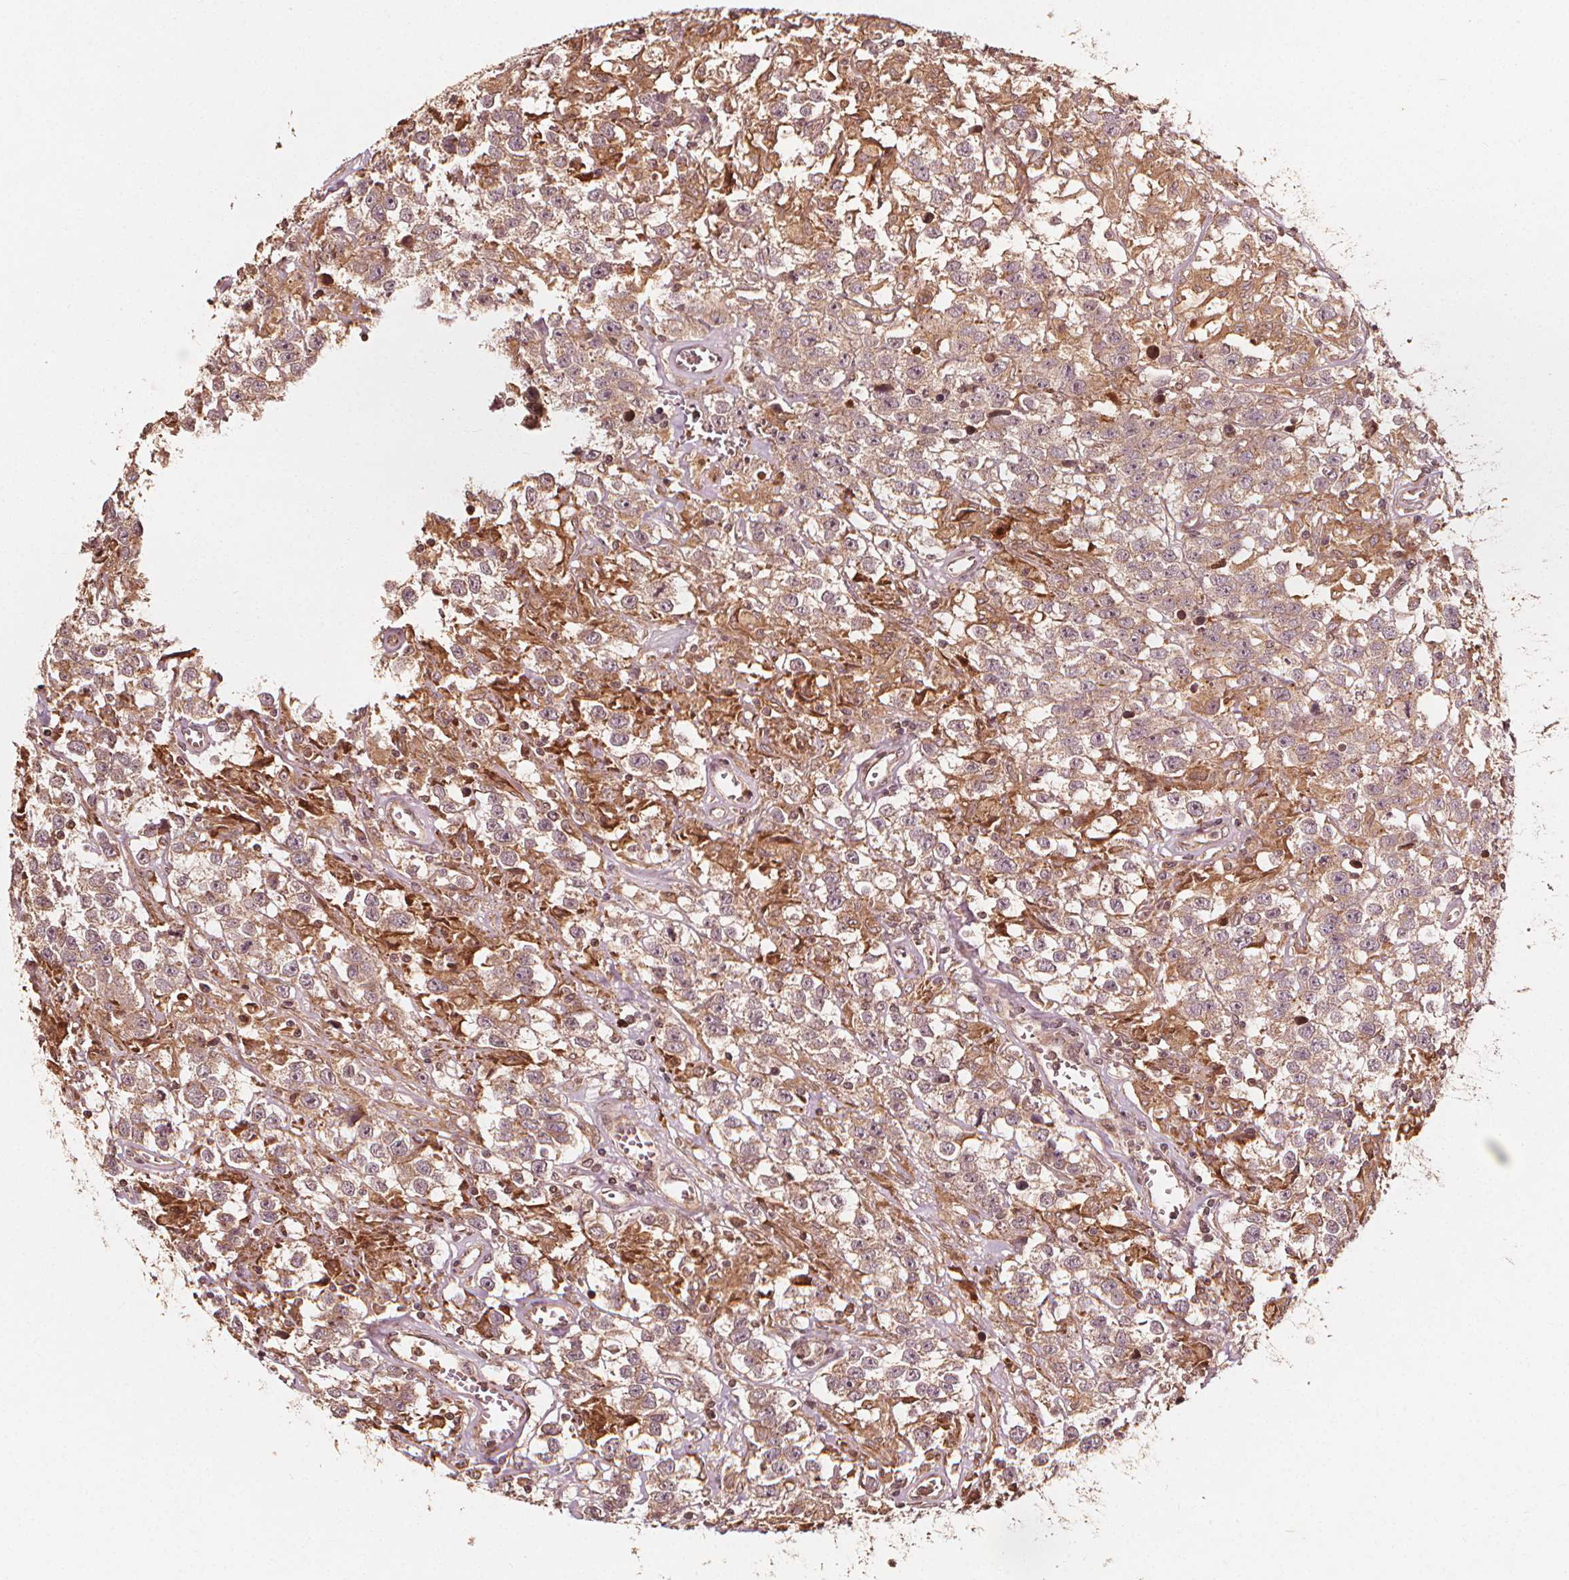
{"staining": {"intensity": "weak", "quantity": ">75%", "location": "cytoplasmic/membranous"}, "tissue": "testis cancer", "cell_type": "Tumor cells", "image_type": "cancer", "snomed": [{"axis": "morphology", "description": "Seminoma, NOS"}, {"axis": "topography", "description": "Testis"}], "caption": "Seminoma (testis) stained for a protein (brown) exhibits weak cytoplasmic/membranous positive staining in approximately >75% of tumor cells.", "gene": "NPC1", "patient": {"sex": "male", "age": 43}}